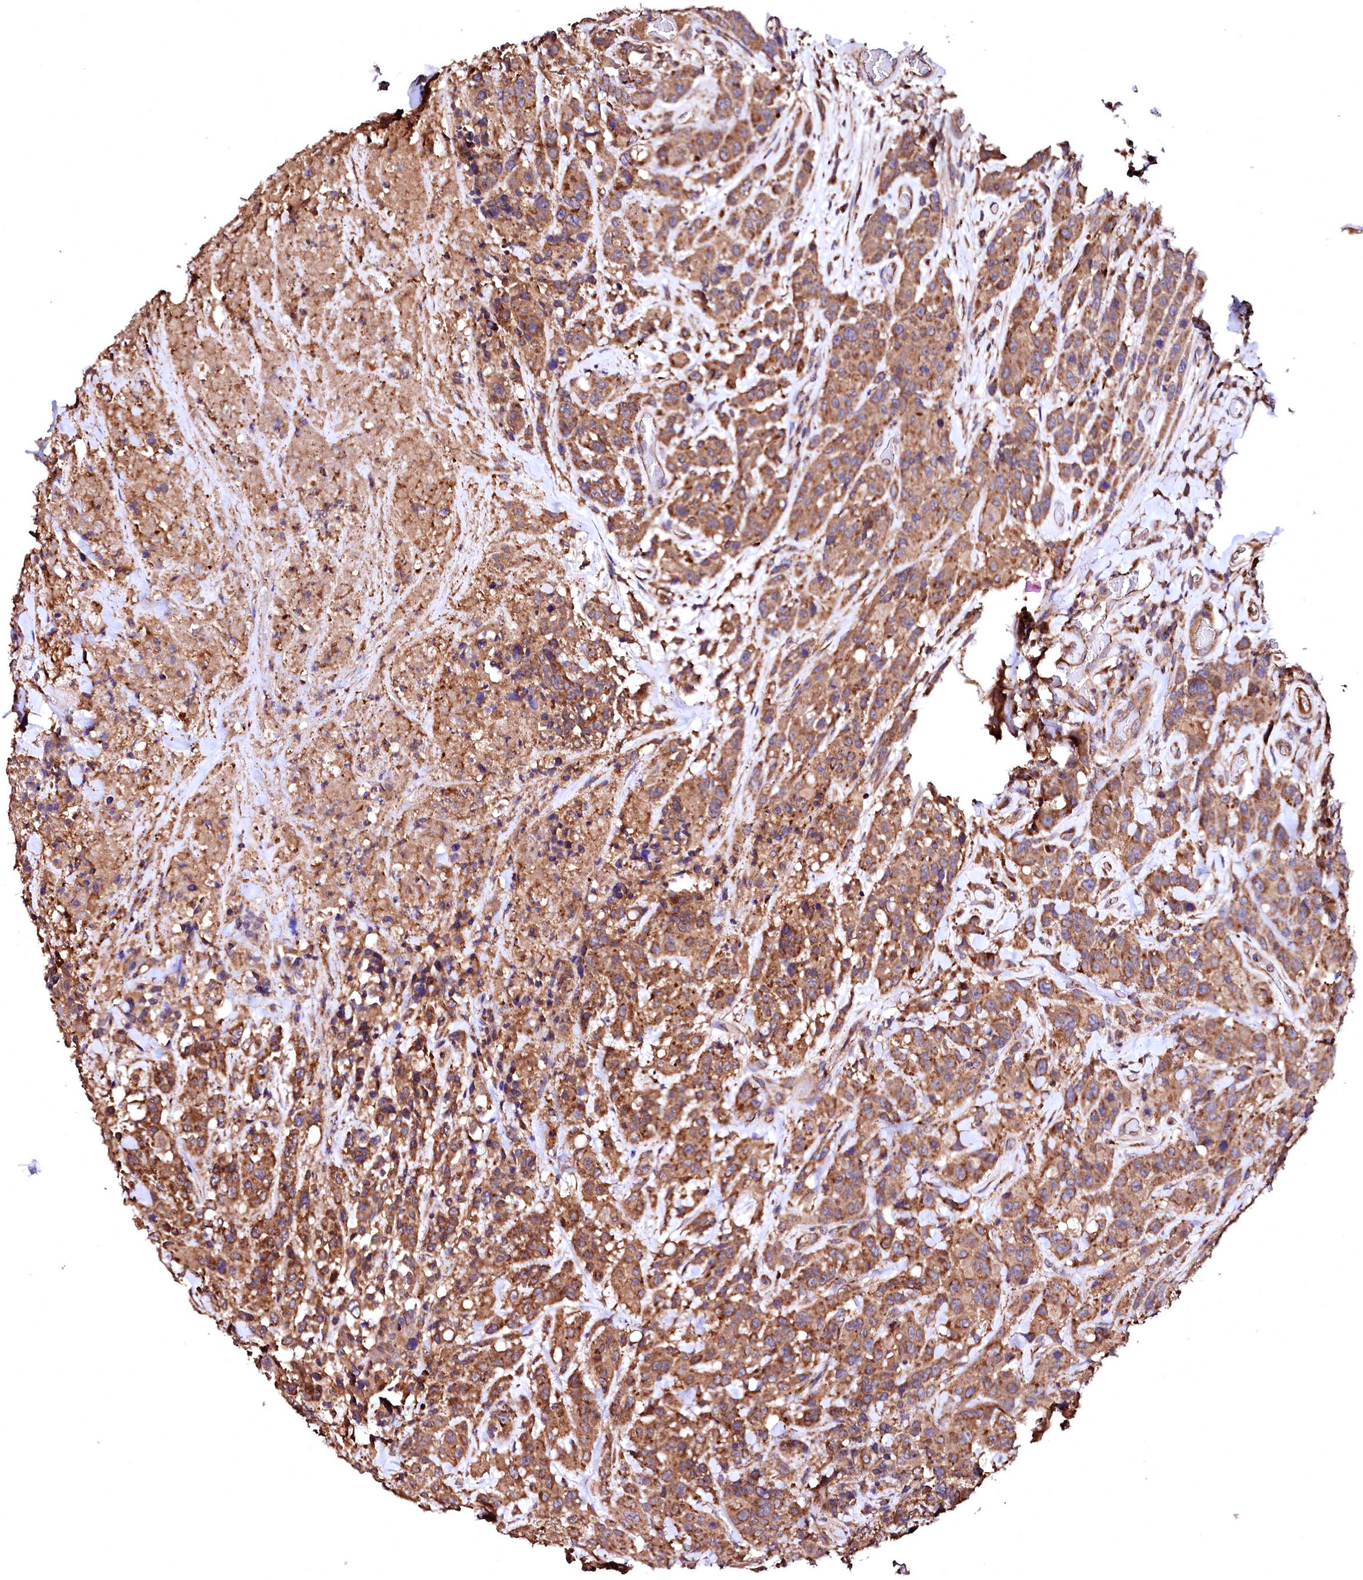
{"staining": {"intensity": "moderate", "quantity": ">75%", "location": "cytoplasmic/membranous"}, "tissue": "colorectal cancer", "cell_type": "Tumor cells", "image_type": "cancer", "snomed": [{"axis": "morphology", "description": "Adenocarcinoma, NOS"}, {"axis": "topography", "description": "Colon"}], "caption": "Colorectal cancer (adenocarcinoma) stained with DAB immunohistochemistry (IHC) exhibits medium levels of moderate cytoplasmic/membranous staining in about >75% of tumor cells.", "gene": "ST3GAL1", "patient": {"sex": "male", "age": 62}}